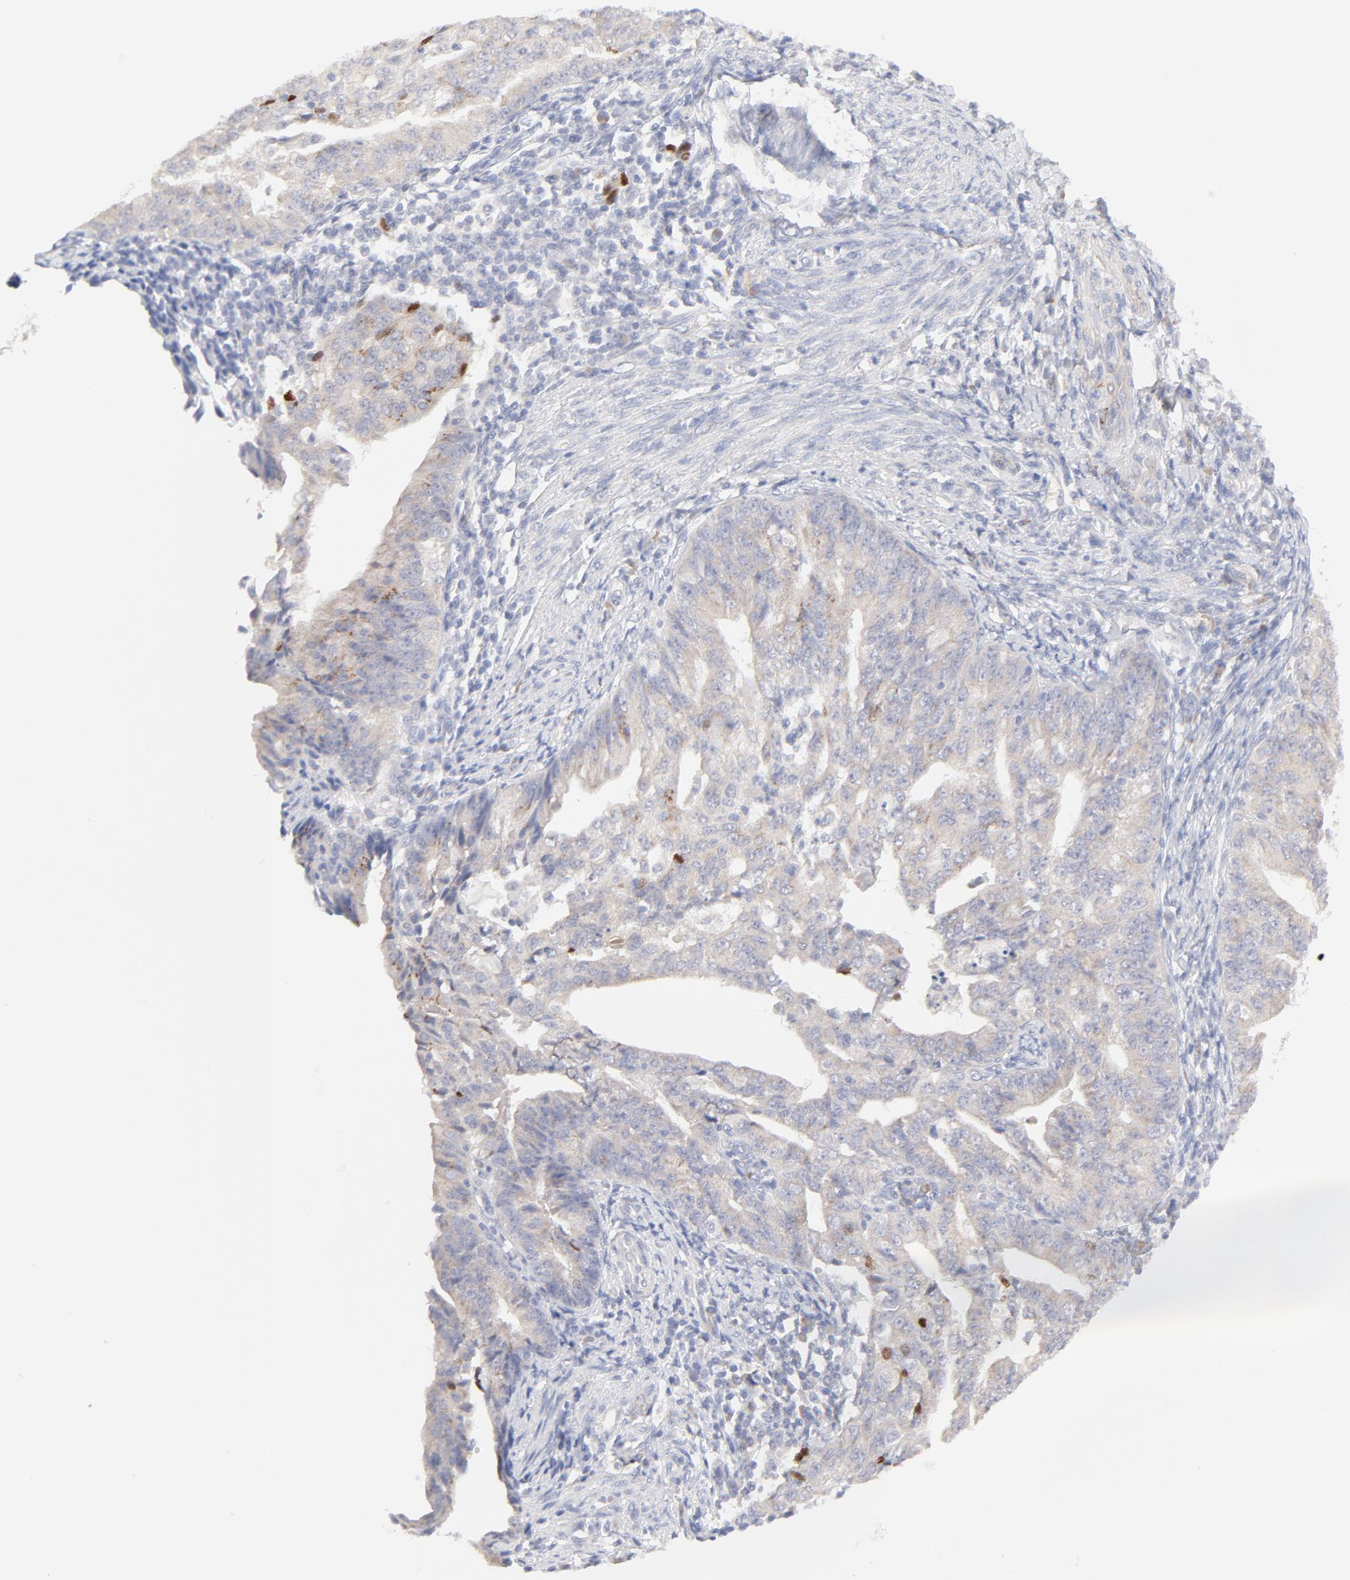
{"staining": {"intensity": "moderate", "quantity": "25%-75%", "location": "cytoplasmic/membranous"}, "tissue": "endometrial cancer", "cell_type": "Tumor cells", "image_type": "cancer", "snomed": [{"axis": "morphology", "description": "Adenocarcinoma, NOS"}, {"axis": "topography", "description": "Endometrium"}], "caption": "A brown stain labels moderate cytoplasmic/membranous expression of a protein in human adenocarcinoma (endometrial) tumor cells.", "gene": "NKX2-2", "patient": {"sex": "female", "age": 56}}